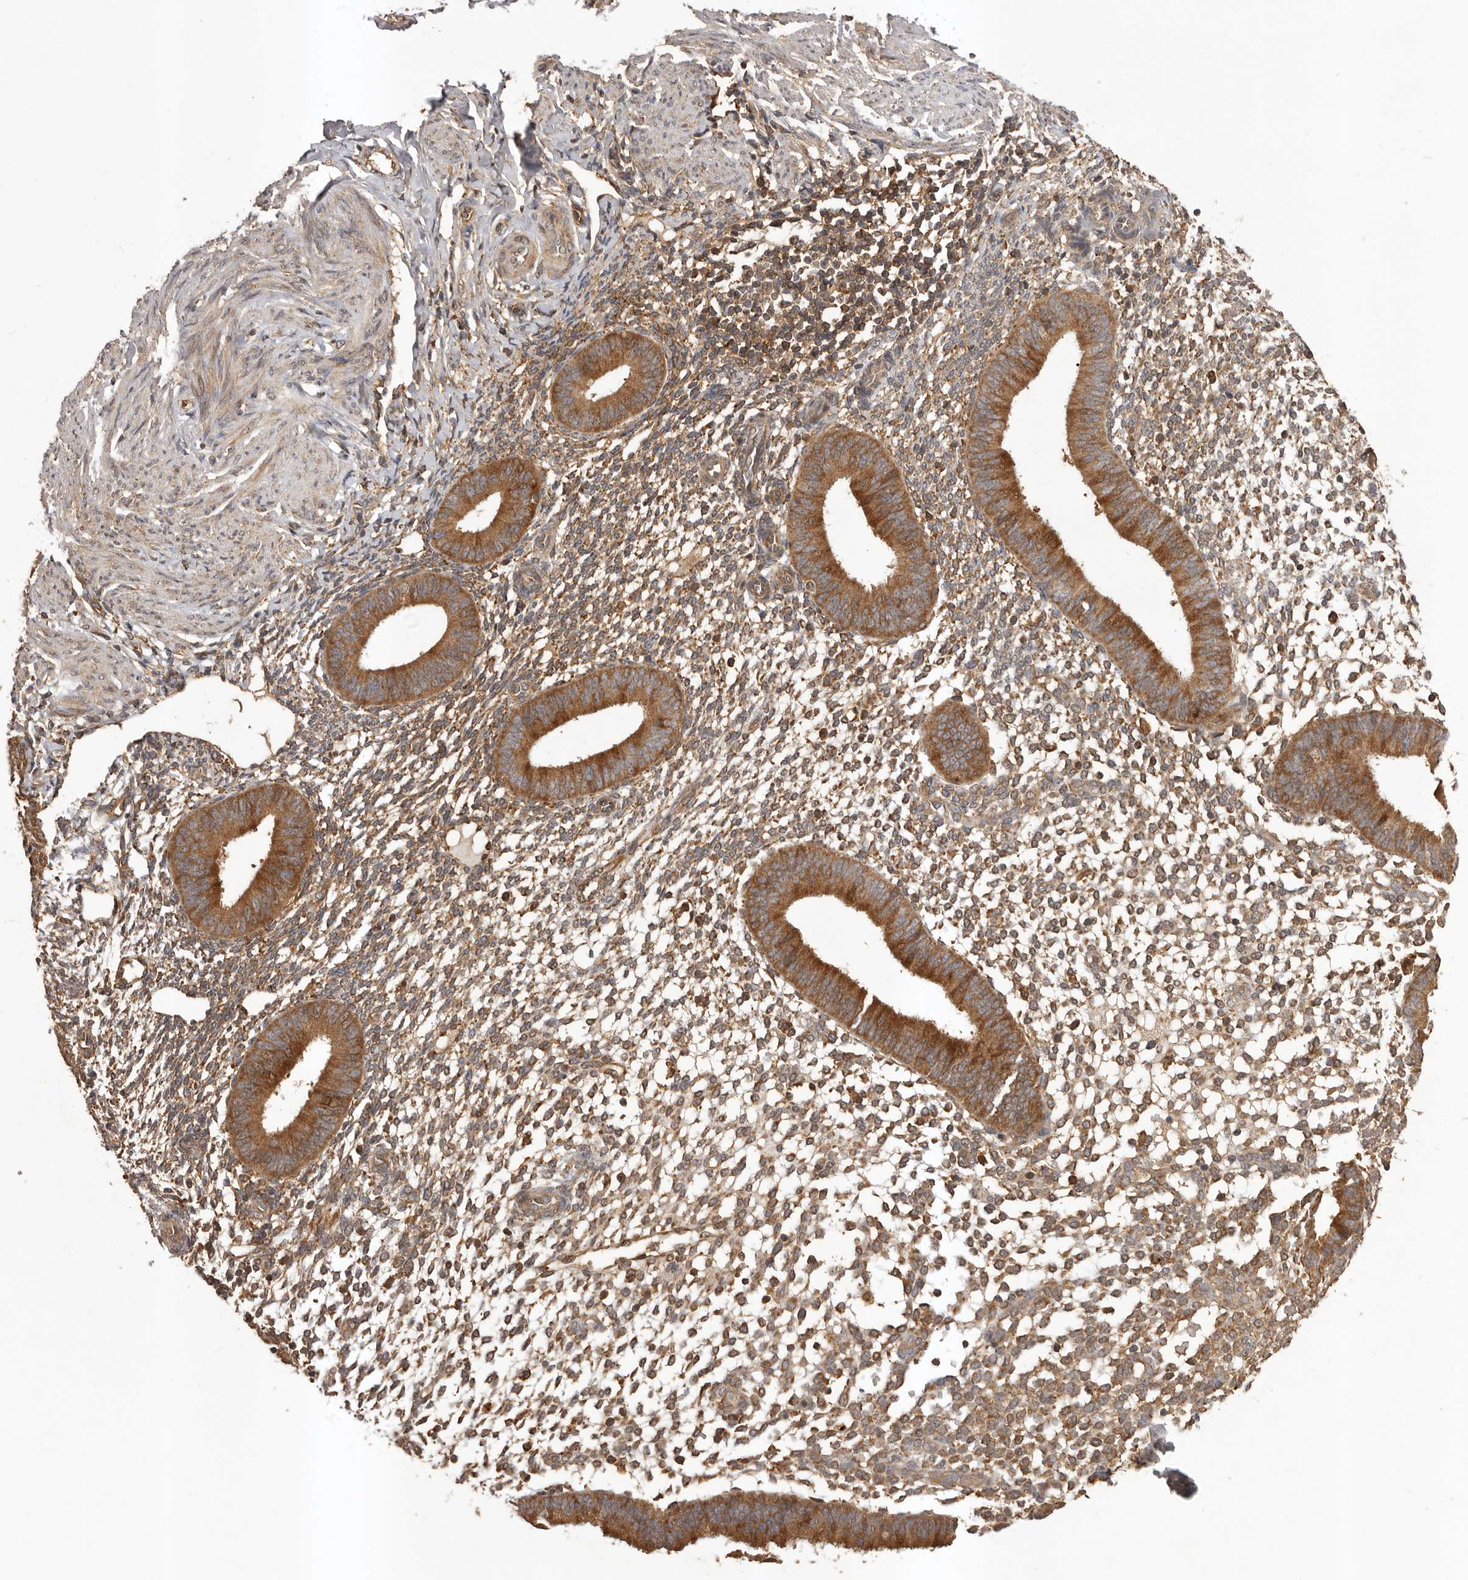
{"staining": {"intensity": "moderate", "quantity": ">75%", "location": "cytoplasmic/membranous"}, "tissue": "endometrium", "cell_type": "Cells in endometrial stroma", "image_type": "normal", "snomed": [{"axis": "morphology", "description": "Normal tissue, NOS"}, {"axis": "topography", "description": "Uterus"}, {"axis": "topography", "description": "Endometrium"}], "caption": "Human endometrium stained for a protein (brown) demonstrates moderate cytoplasmic/membranous positive expression in about >75% of cells in endometrial stroma.", "gene": "SLC22A3", "patient": {"sex": "female", "age": 48}}